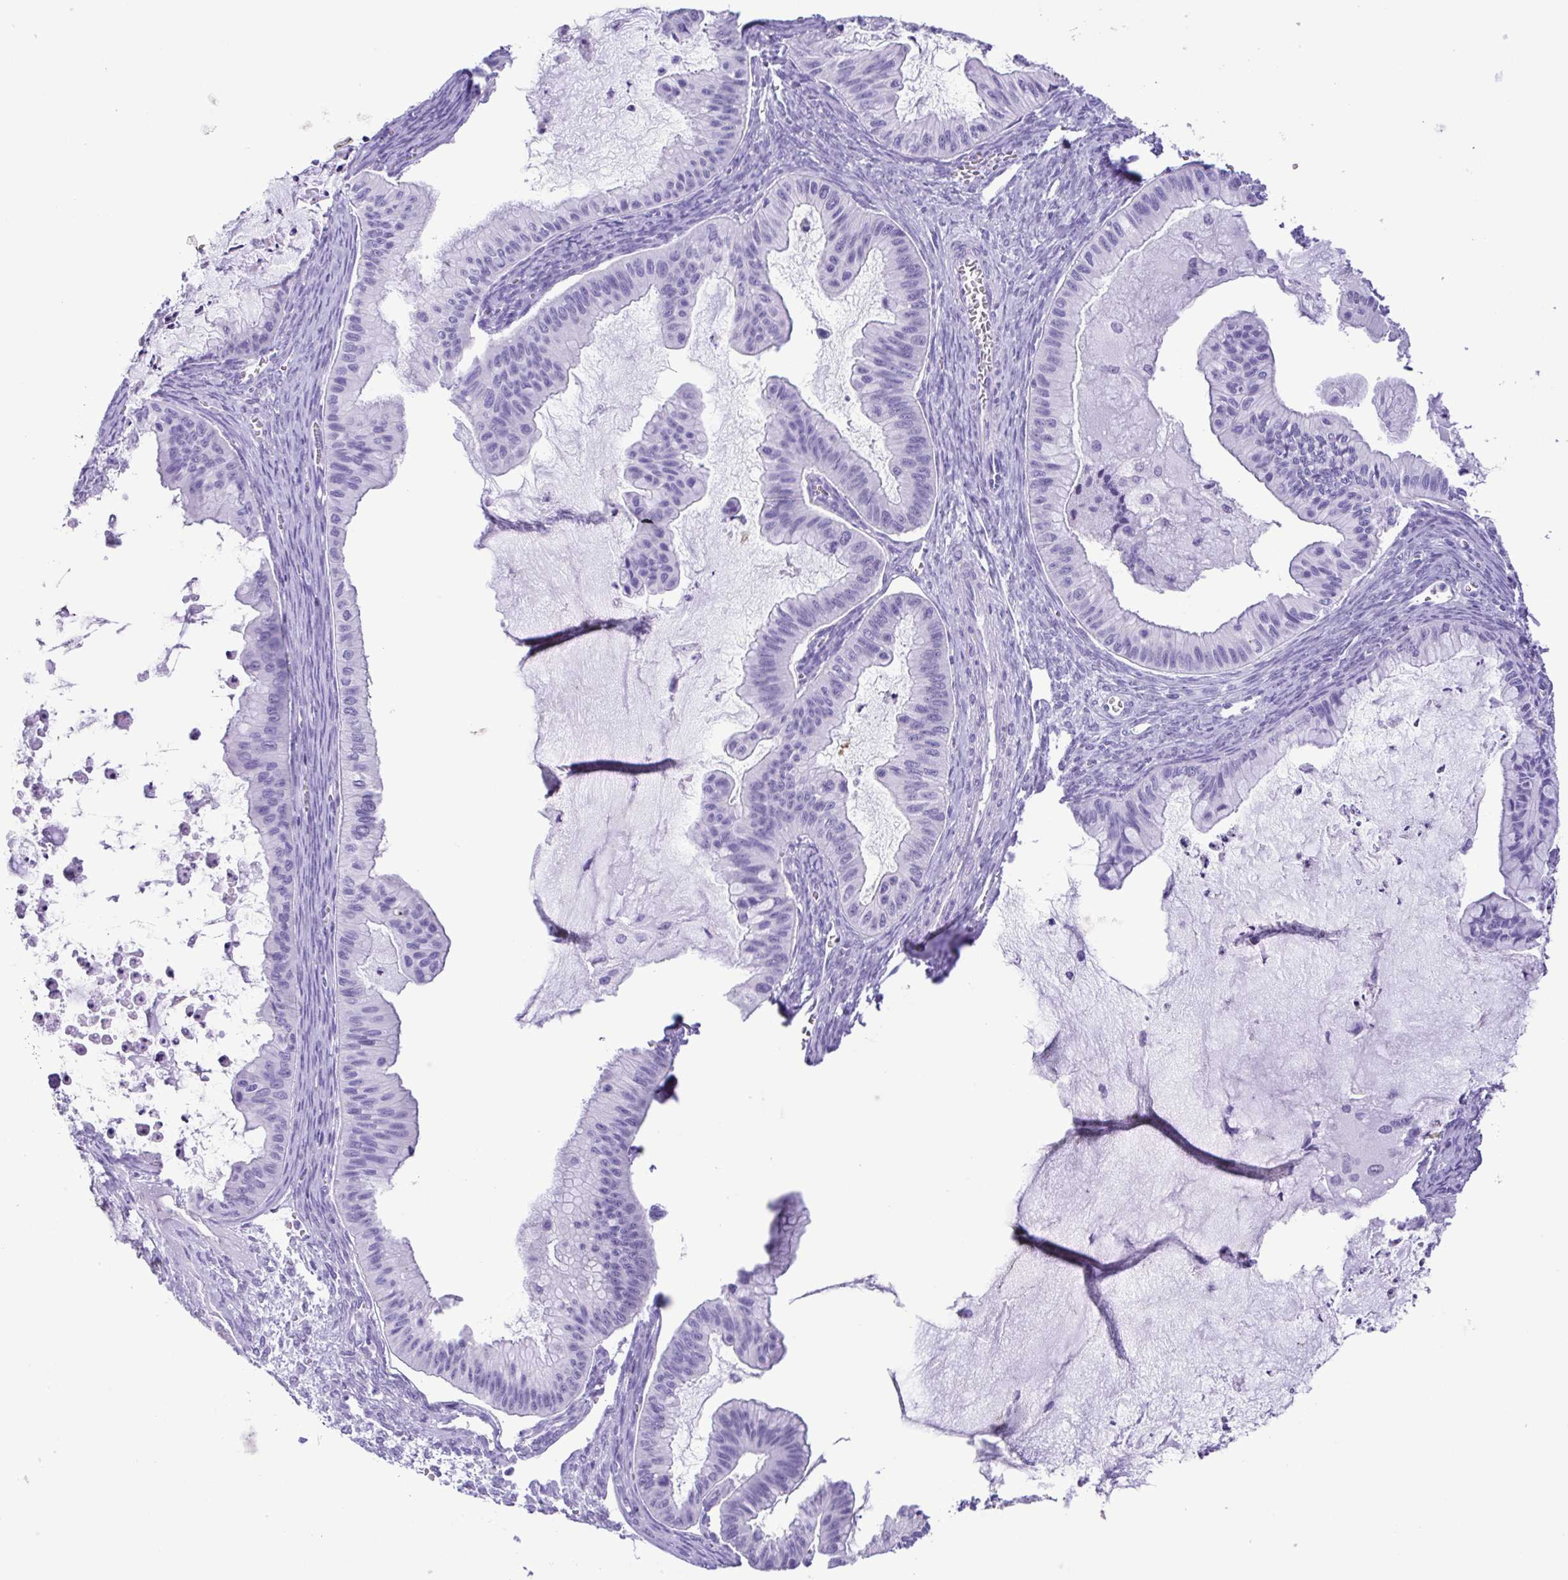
{"staining": {"intensity": "negative", "quantity": "none", "location": "none"}, "tissue": "ovarian cancer", "cell_type": "Tumor cells", "image_type": "cancer", "snomed": [{"axis": "morphology", "description": "Cystadenocarcinoma, mucinous, NOS"}, {"axis": "topography", "description": "Ovary"}], "caption": "Mucinous cystadenocarcinoma (ovarian) was stained to show a protein in brown. There is no significant positivity in tumor cells. (Brightfield microscopy of DAB (3,3'-diaminobenzidine) immunohistochemistry (IHC) at high magnification).", "gene": "CASP14", "patient": {"sex": "female", "age": 72}}